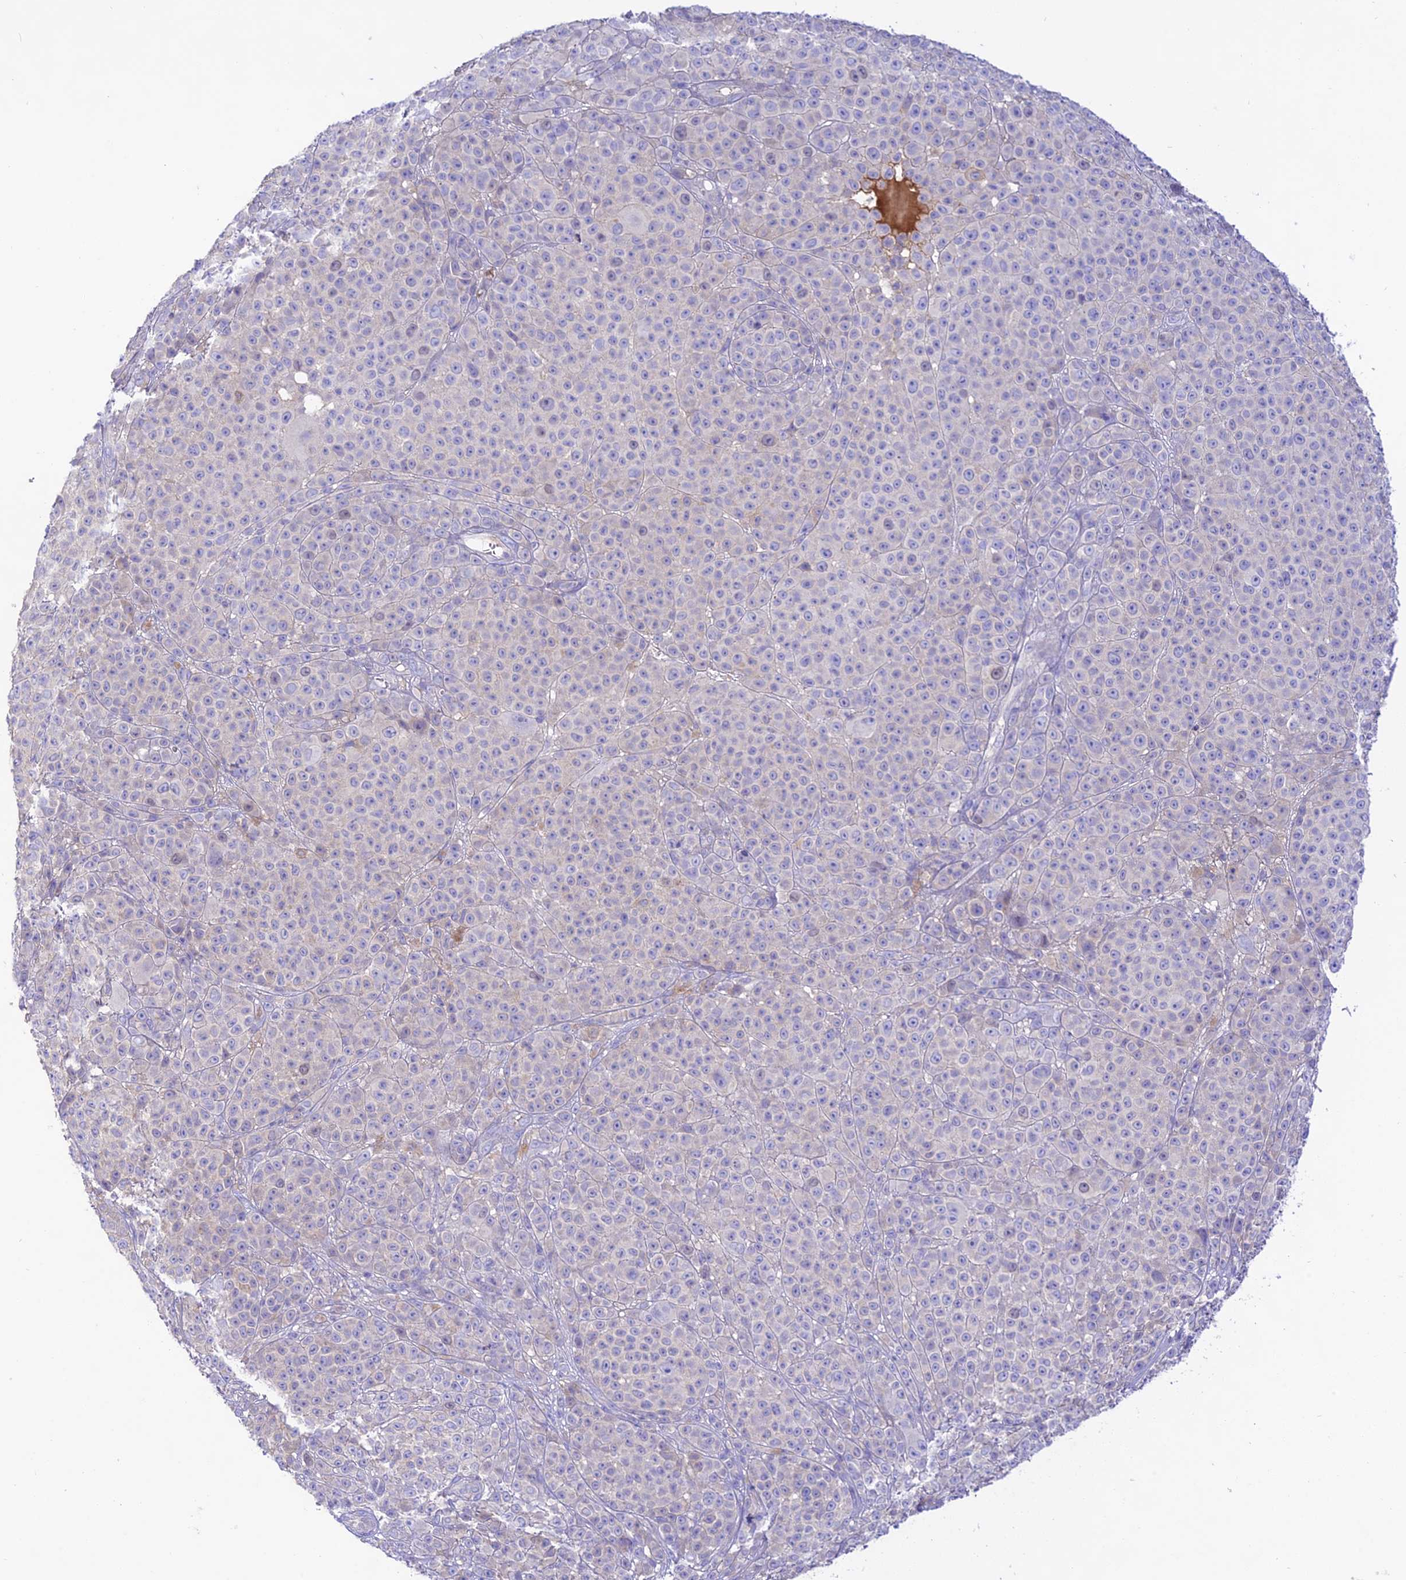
{"staining": {"intensity": "negative", "quantity": "none", "location": "none"}, "tissue": "melanoma", "cell_type": "Tumor cells", "image_type": "cancer", "snomed": [{"axis": "morphology", "description": "Malignant melanoma, NOS"}, {"axis": "topography", "description": "Skin"}], "caption": "This is an immunohistochemistry image of human malignant melanoma. There is no staining in tumor cells.", "gene": "NLRP9", "patient": {"sex": "female", "age": 94}}